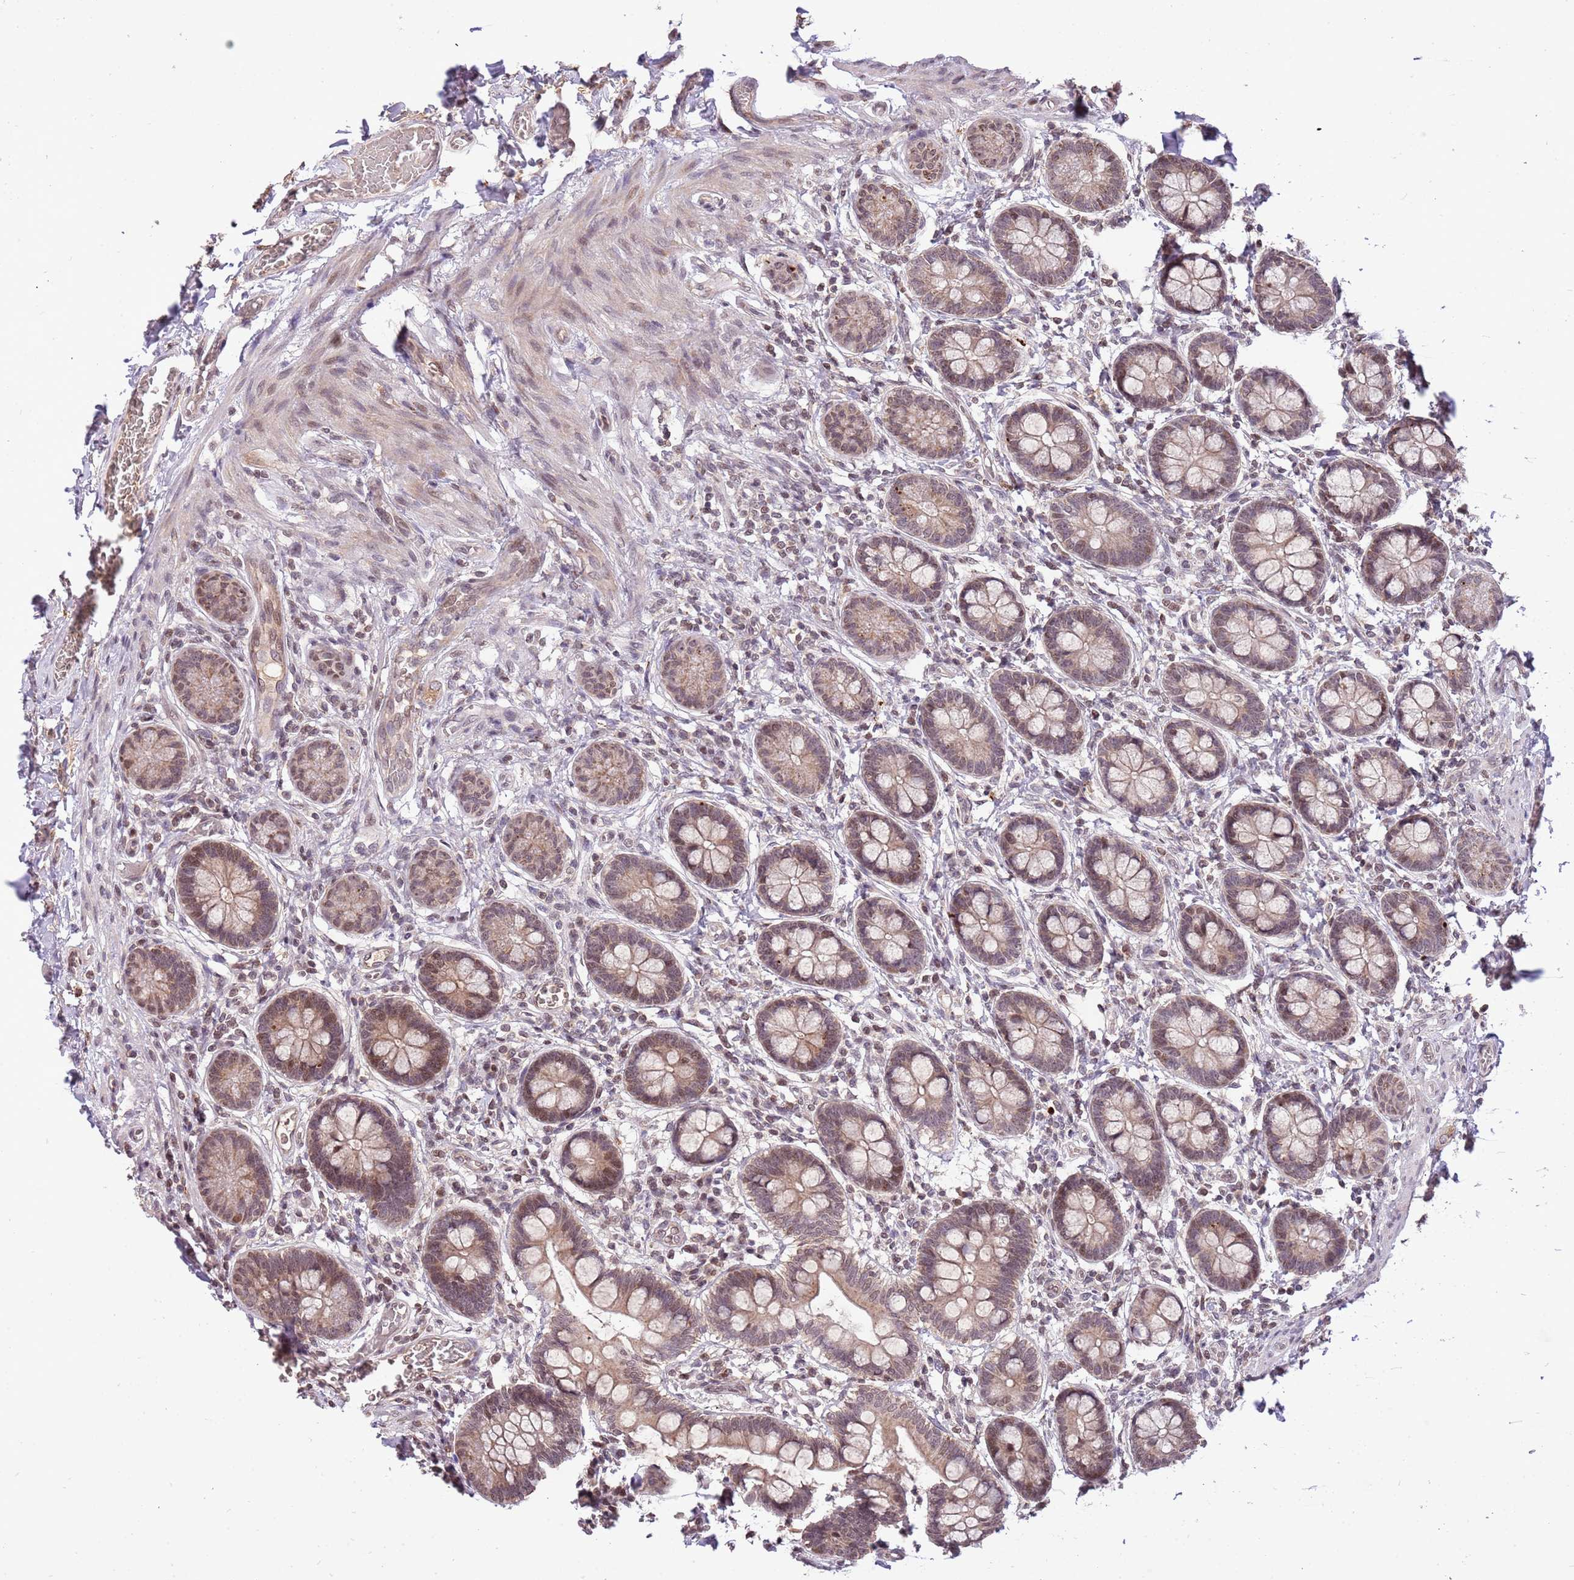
{"staining": {"intensity": "moderate", "quantity": ">75%", "location": "cytoplasmic/membranous,nuclear"}, "tissue": "small intestine", "cell_type": "Glandular cells", "image_type": "normal", "snomed": [{"axis": "morphology", "description": "Normal tissue, NOS"}, {"axis": "topography", "description": "Small intestine"}], "caption": "A photomicrograph of human small intestine stained for a protein shows moderate cytoplasmic/membranous,nuclear brown staining in glandular cells.", "gene": "SAMSN1", "patient": {"sex": "male", "age": 52}}